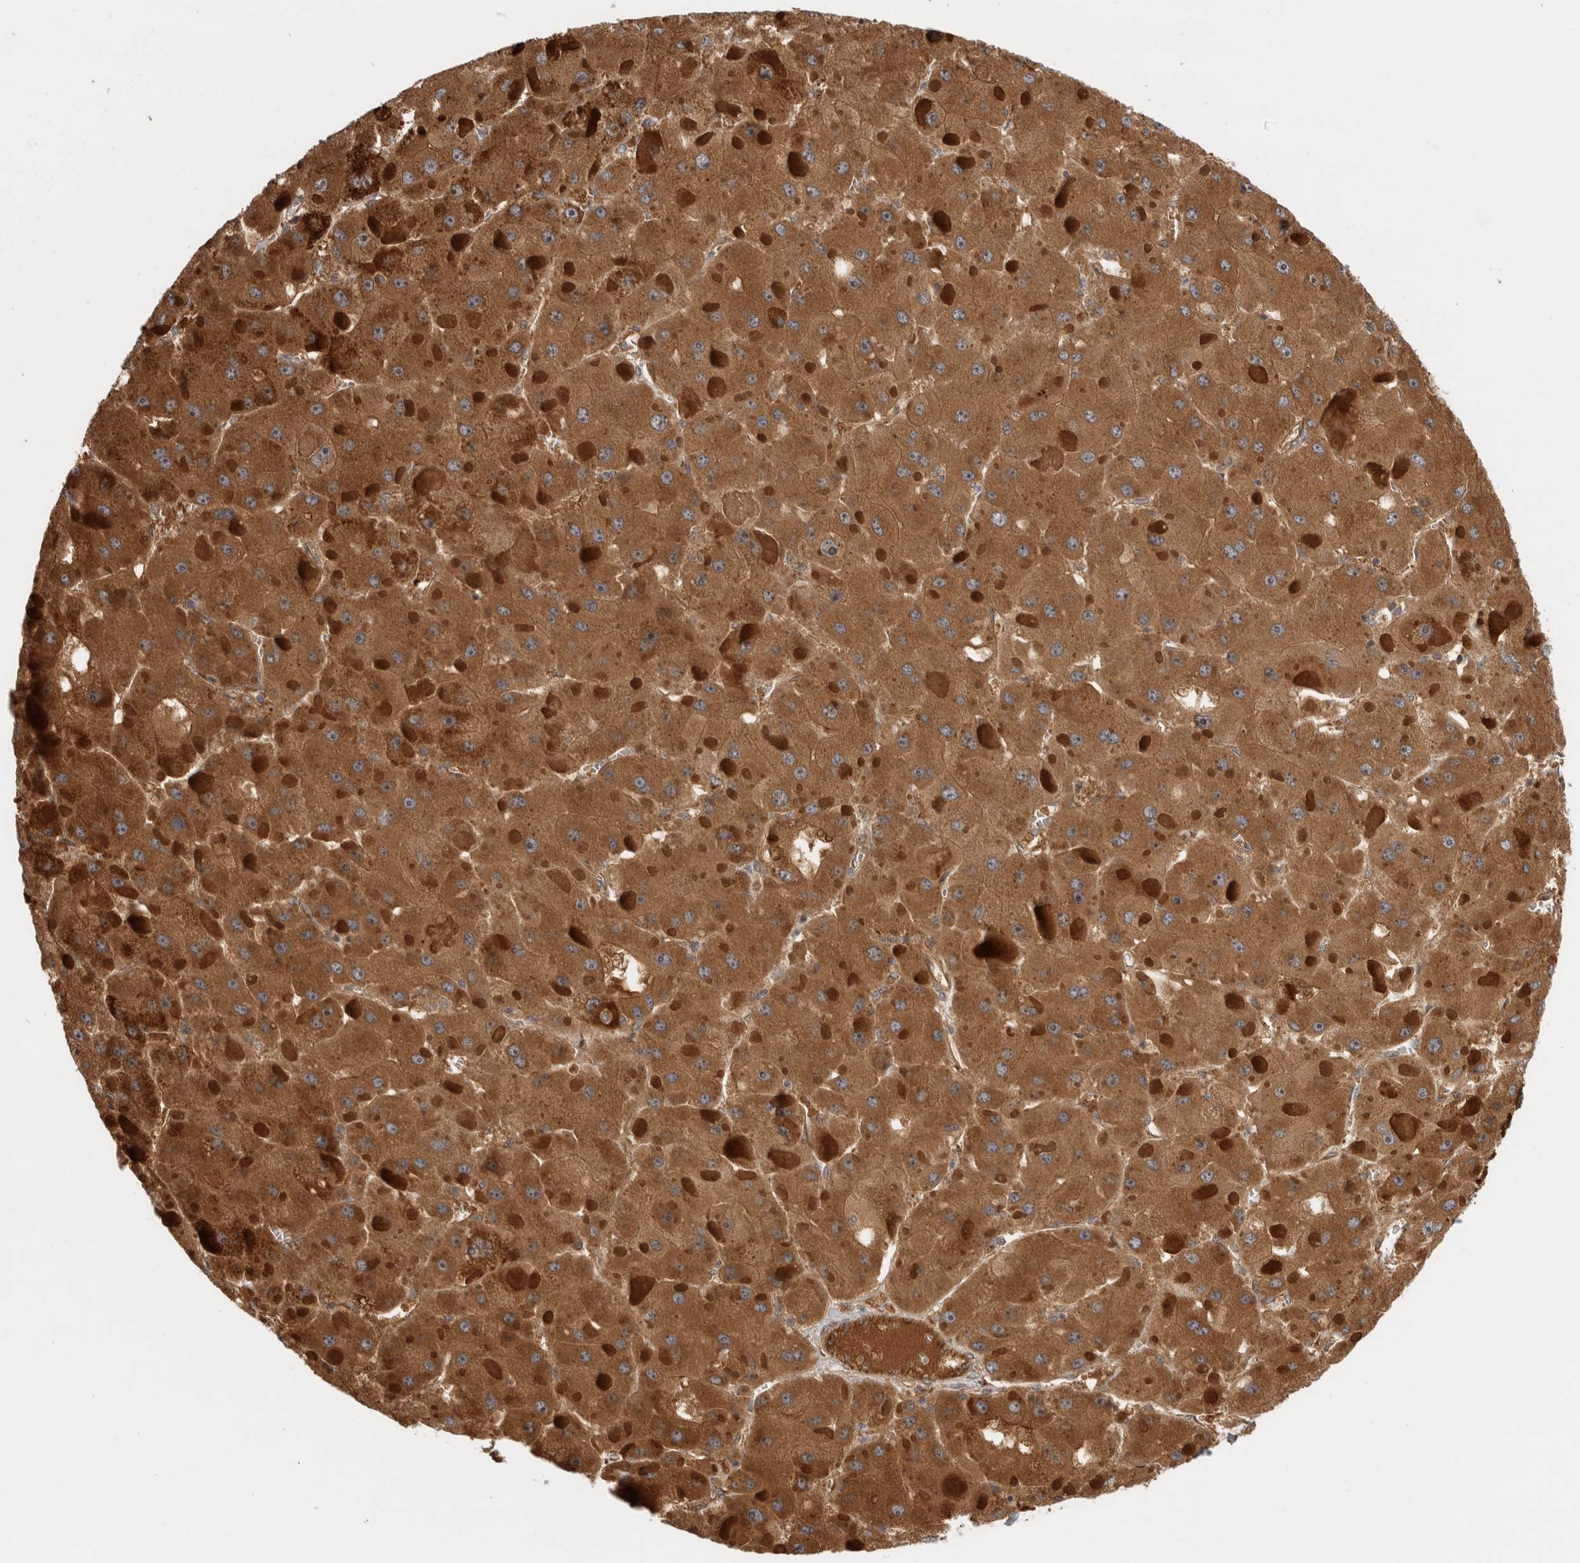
{"staining": {"intensity": "strong", "quantity": ">75%", "location": "cytoplasmic/membranous"}, "tissue": "liver cancer", "cell_type": "Tumor cells", "image_type": "cancer", "snomed": [{"axis": "morphology", "description": "Carcinoma, Hepatocellular, NOS"}, {"axis": "topography", "description": "Liver"}], "caption": "Immunohistochemistry (IHC) histopathology image of neoplastic tissue: hepatocellular carcinoma (liver) stained using IHC demonstrates high levels of strong protein expression localized specifically in the cytoplasmic/membranous of tumor cells, appearing as a cytoplasmic/membranous brown color.", "gene": "TUBD1", "patient": {"sex": "female", "age": 73}}